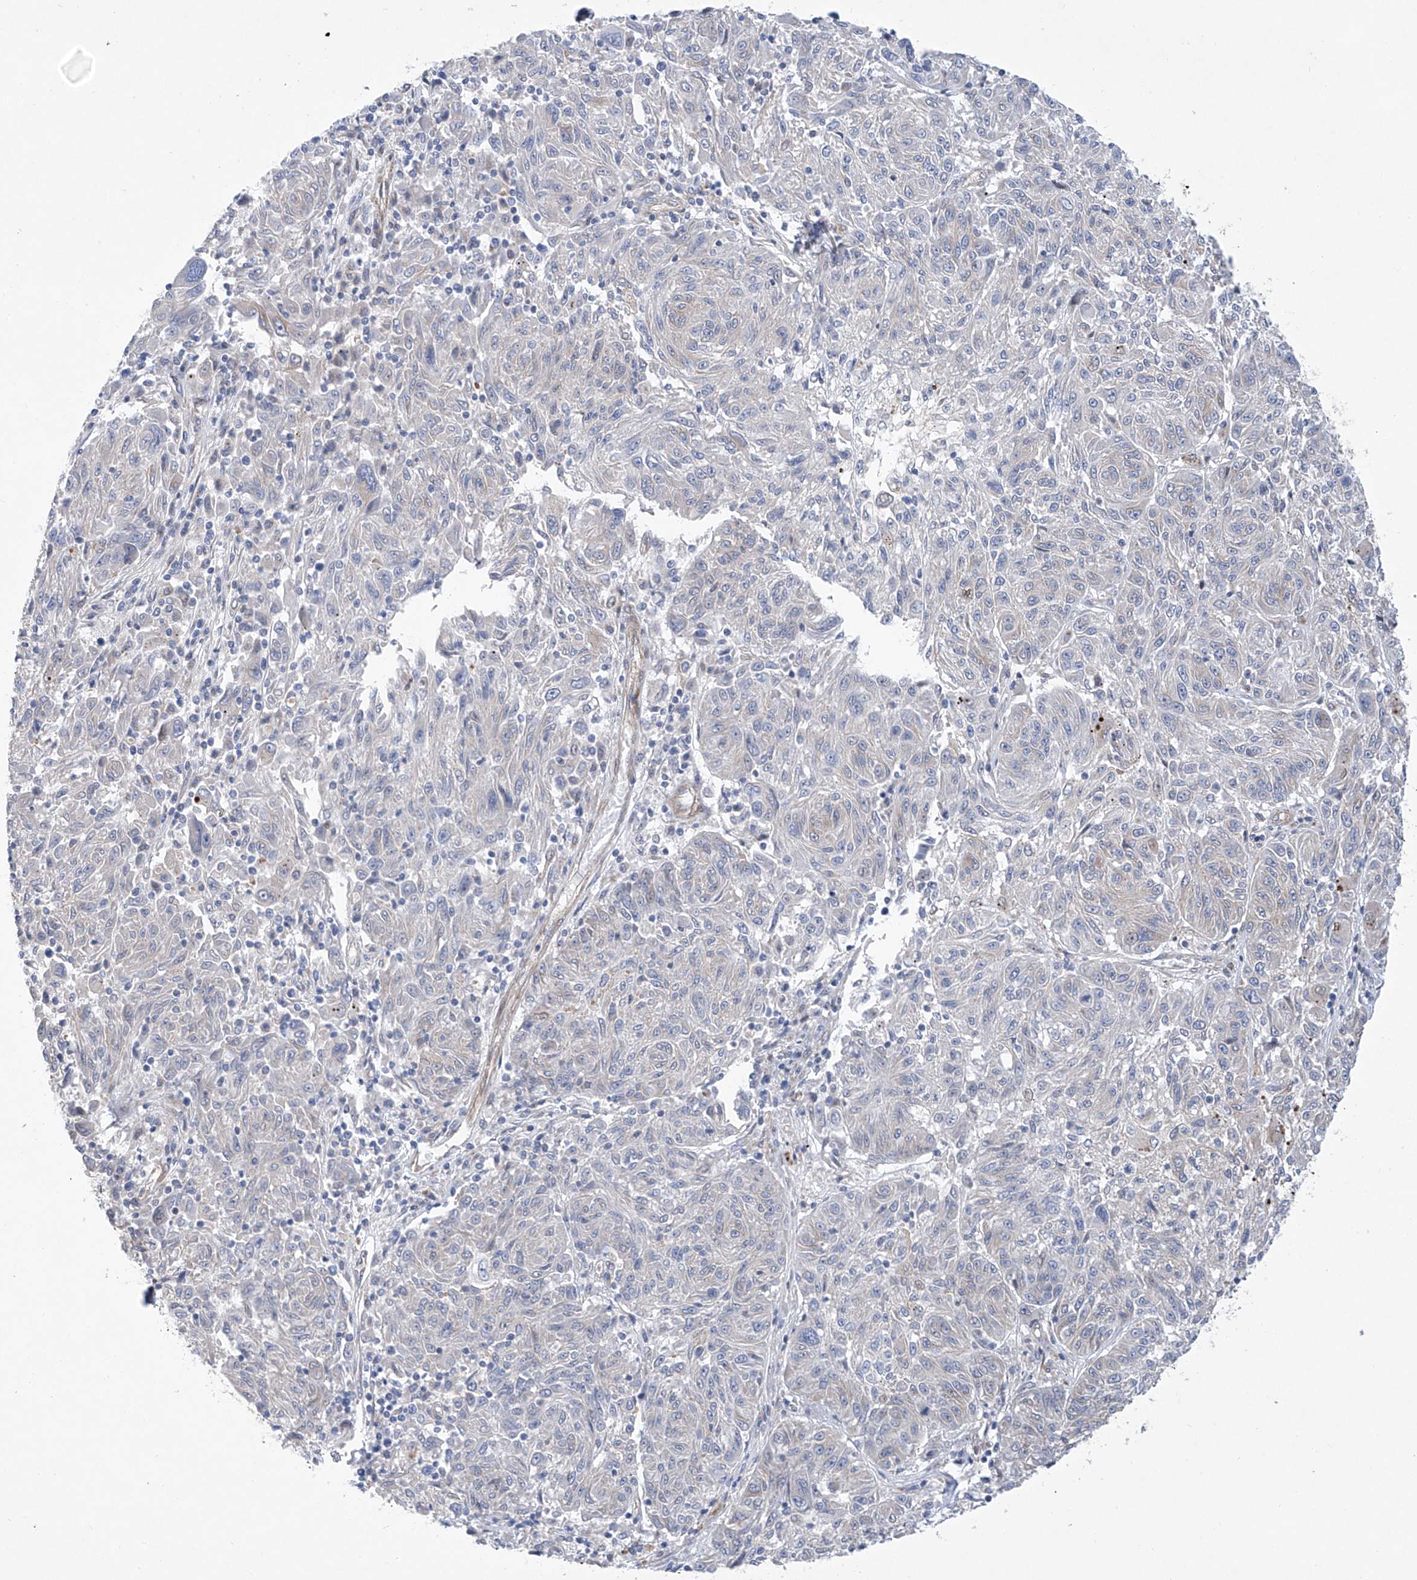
{"staining": {"intensity": "negative", "quantity": "none", "location": "none"}, "tissue": "melanoma", "cell_type": "Tumor cells", "image_type": "cancer", "snomed": [{"axis": "morphology", "description": "Malignant melanoma, NOS"}, {"axis": "topography", "description": "Skin"}], "caption": "DAB immunohistochemical staining of melanoma displays no significant expression in tumor cells.", "gene": "KLC4", "patient": {"sex": "male", "age": 53}}